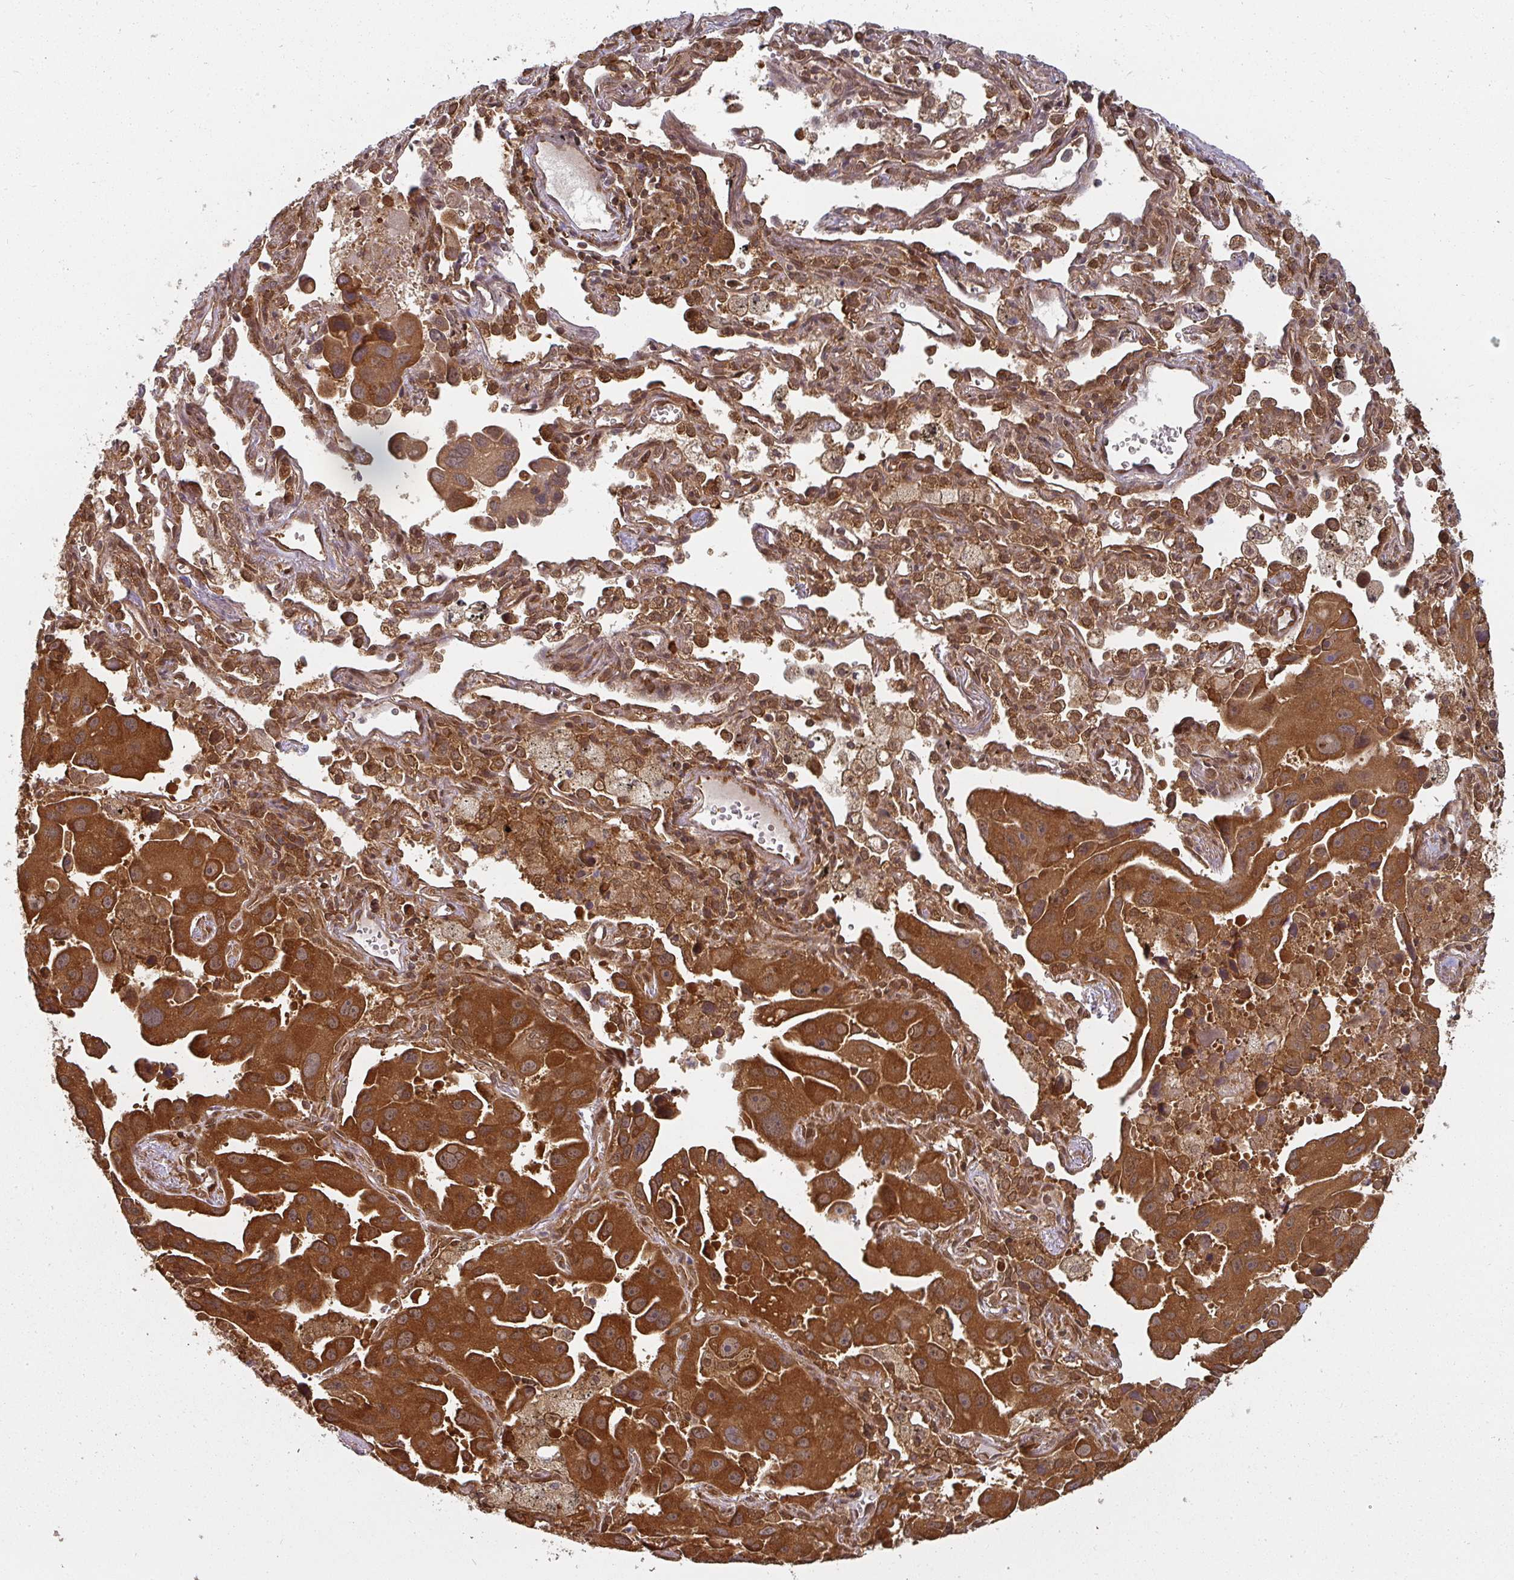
{"staining": {"intensity": "strong", "quantity": ">75%", "location": "cytoplasmic/membranous"}, "tissue": "lung cancer", "cell_type": "Tumor cells", "image_type": "cancer", "snomed": [{"axis": "morphology", "description": "Adenocarcinoma, NOS"}, {"axis": "topography", "description": "Lung"}], "caption": "Immunohistochemical staining of adenocarcinoma (lung) exhibits strong cytoplasmic/membranous protein staining in about >75% of tumor cells. Nuclei are stained in blue.", "gene": "PPP6R3", "patient": {"sex": "male", "age": 66}}